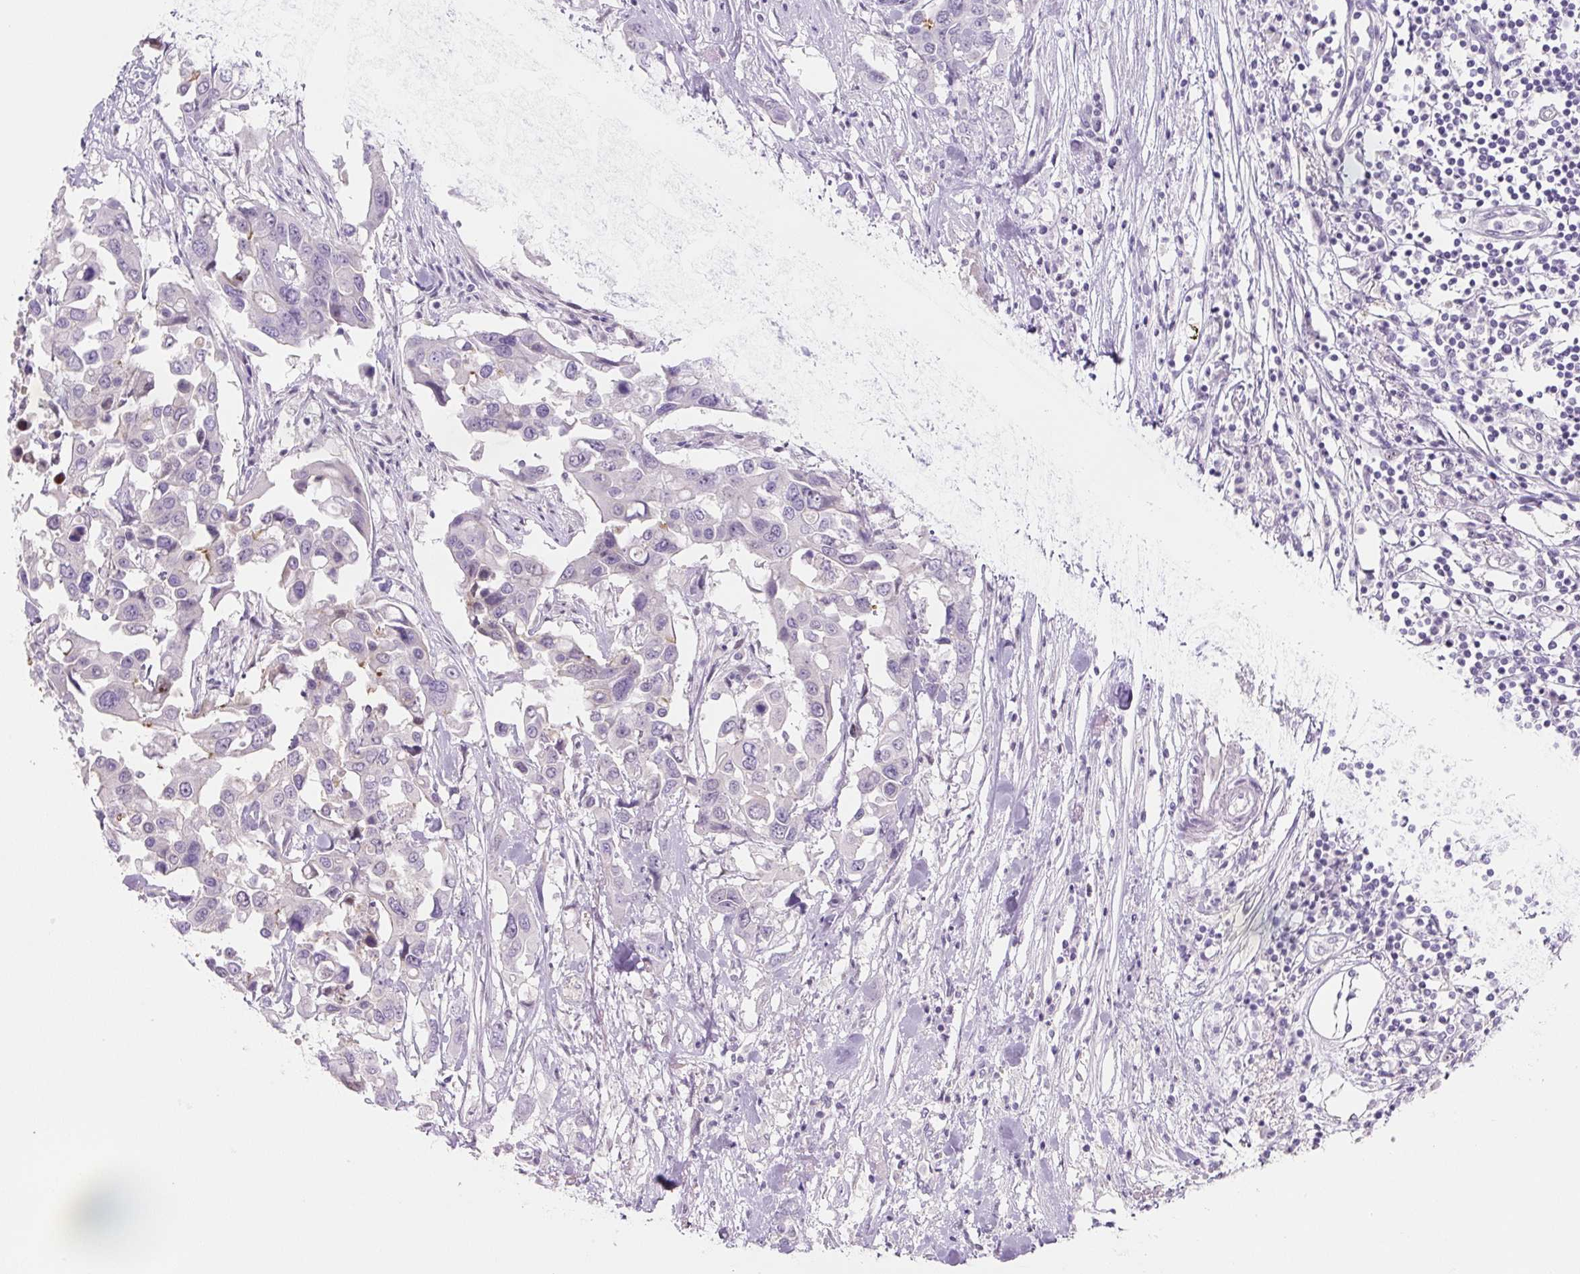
{"staining": {"intensity": "negative", "quantity": "none", "location": "none"}, "tissue": "colorectal cancer", "cell_type": "Tumor cells", "image_type": "cancer", "snomed": [{"axis": "morphology", "description": "Adenocarcinoma, NOS"}, {"axis": "topography", "description": "Colon"}], "caption": "This photomicrograph is of adenocarcinoma (colorectal) stained with immunohistochemistry to label a protein in brown with the nuclei are counter-stained blue. There is no staining in tumor cells.", "gene": "PRM1", "patient": {"sex": "male", "age": 77}}